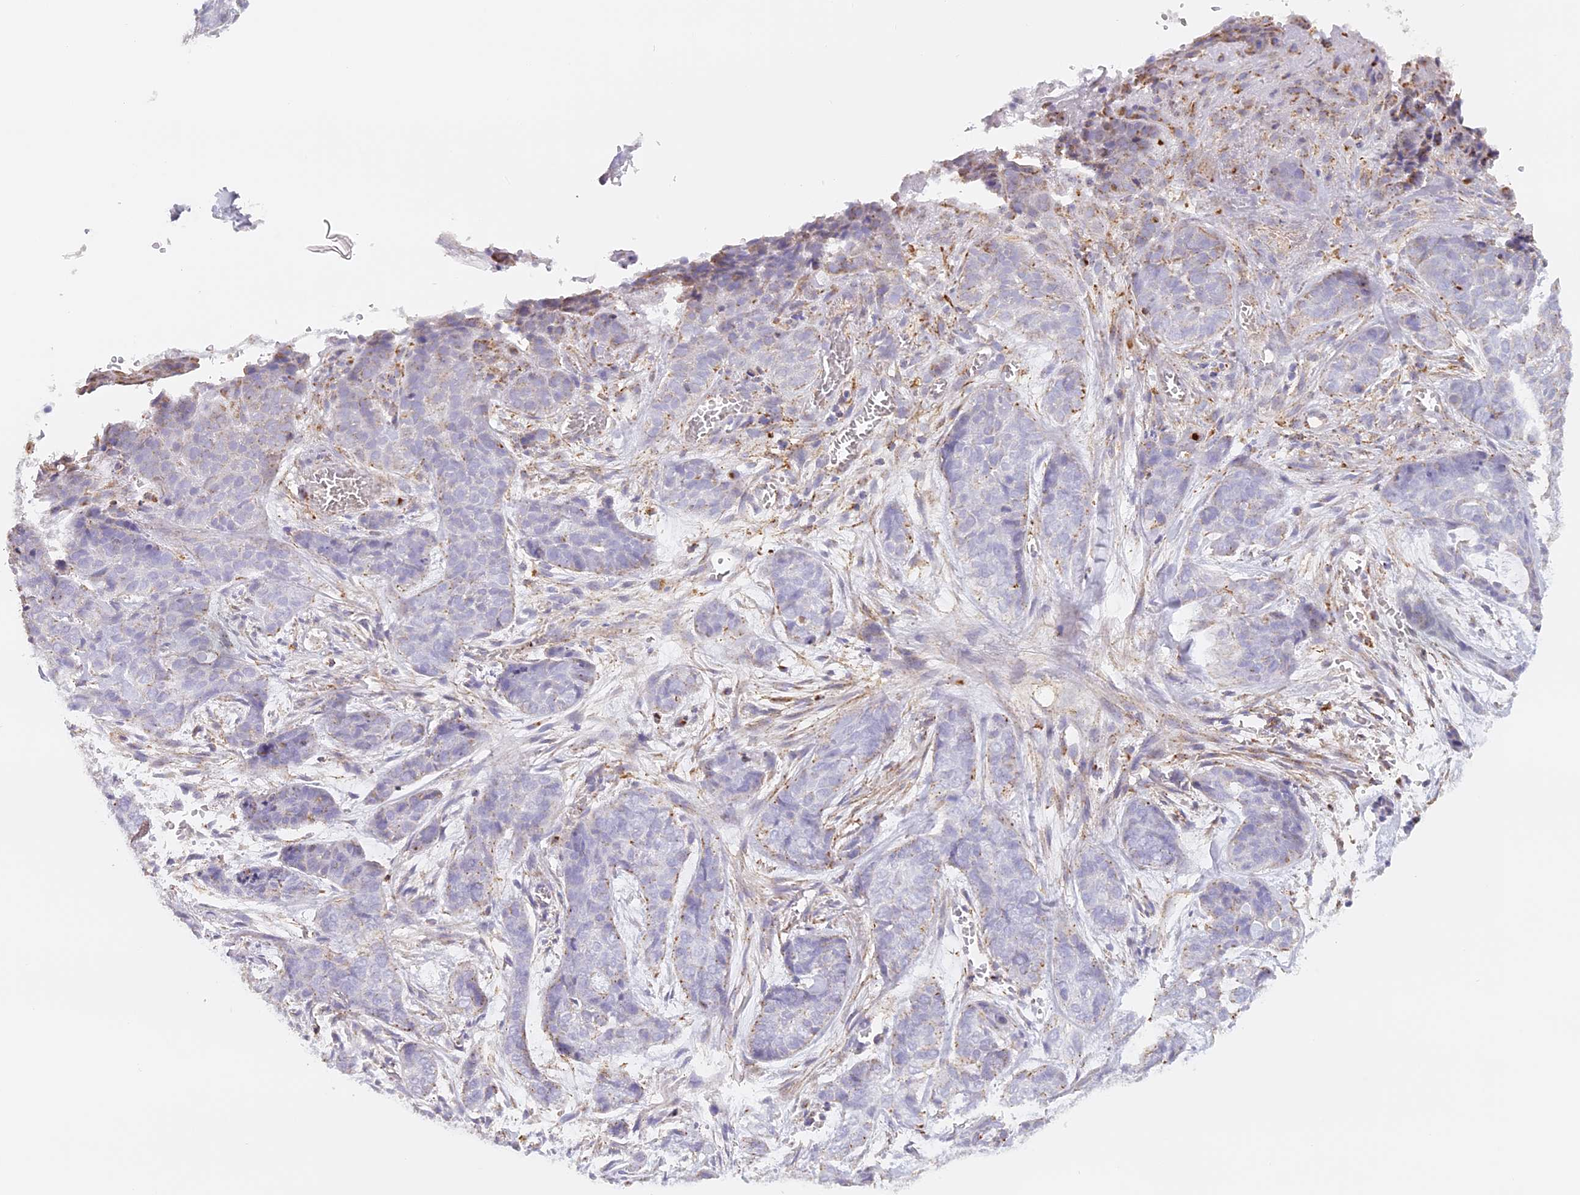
{"staining": {"intensity": "moderate", "quantity": "<25%", "location": "cytoplasmic/membranous"}, "tissue": "skin cancer", "cell_type": "Tumor cells", "image_type": "cancer", "snomed": [{"axis": "morphology", "description": "Basal cell carcinoma"}, {"axis": "topography", "description": "Skin"}], "caption": "Immunohistochemistry (DAB (3,3'-diaminobenzidine)) staining of skin basal cell carcinoma demonstrates moderate cytoplasmic/membranous protein staining in approximately <25% of tumor cells. (DAB (3,3'-diaminobenzidine) IHC with brightfield microscopy, high magnification).", "gene": "LAMP2", "patient": {"sex": "female", "age": 64}}